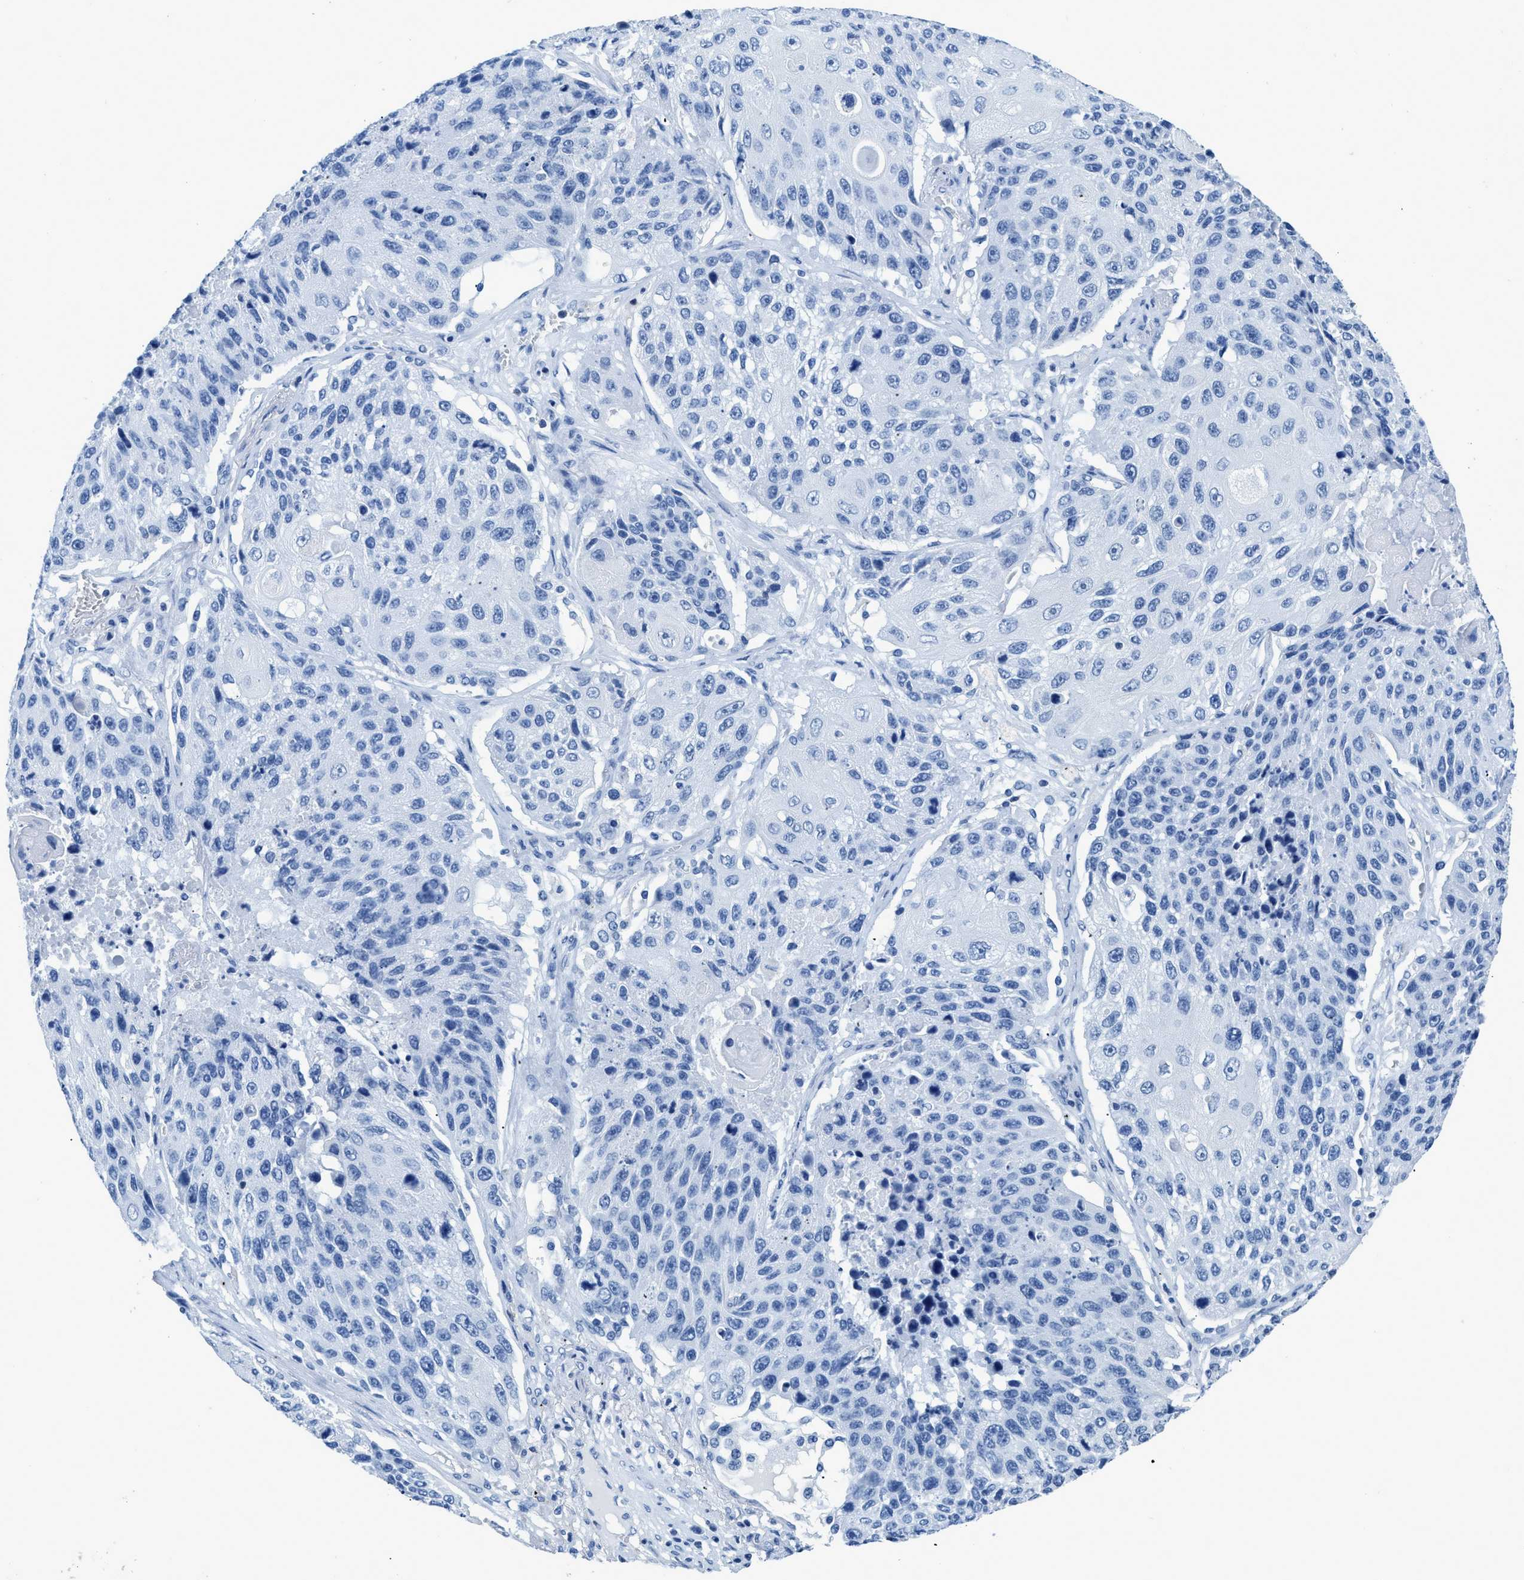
{"staining": {"intensity": "negative", "quantity": "none", "location": "none"}, "tissue": "lung cancer", "cell_type": "Tumor cells", "image_type": "cancer", "snomed": [{"axis": "morphology", "description": "Squamous cell carcinoma, NOS"}, {"axis": "topography", "description": "Lung"}], "caption": "Tumor cells show no significant staining in lung cancer (squamous cell carcinoma). (DAB (3,3'-diaminobenzidine) IHC visualized using brightfield microscopy, high magnification).", "gene": "NFATC2", "patient": {"sex": "male", "age": 61}}